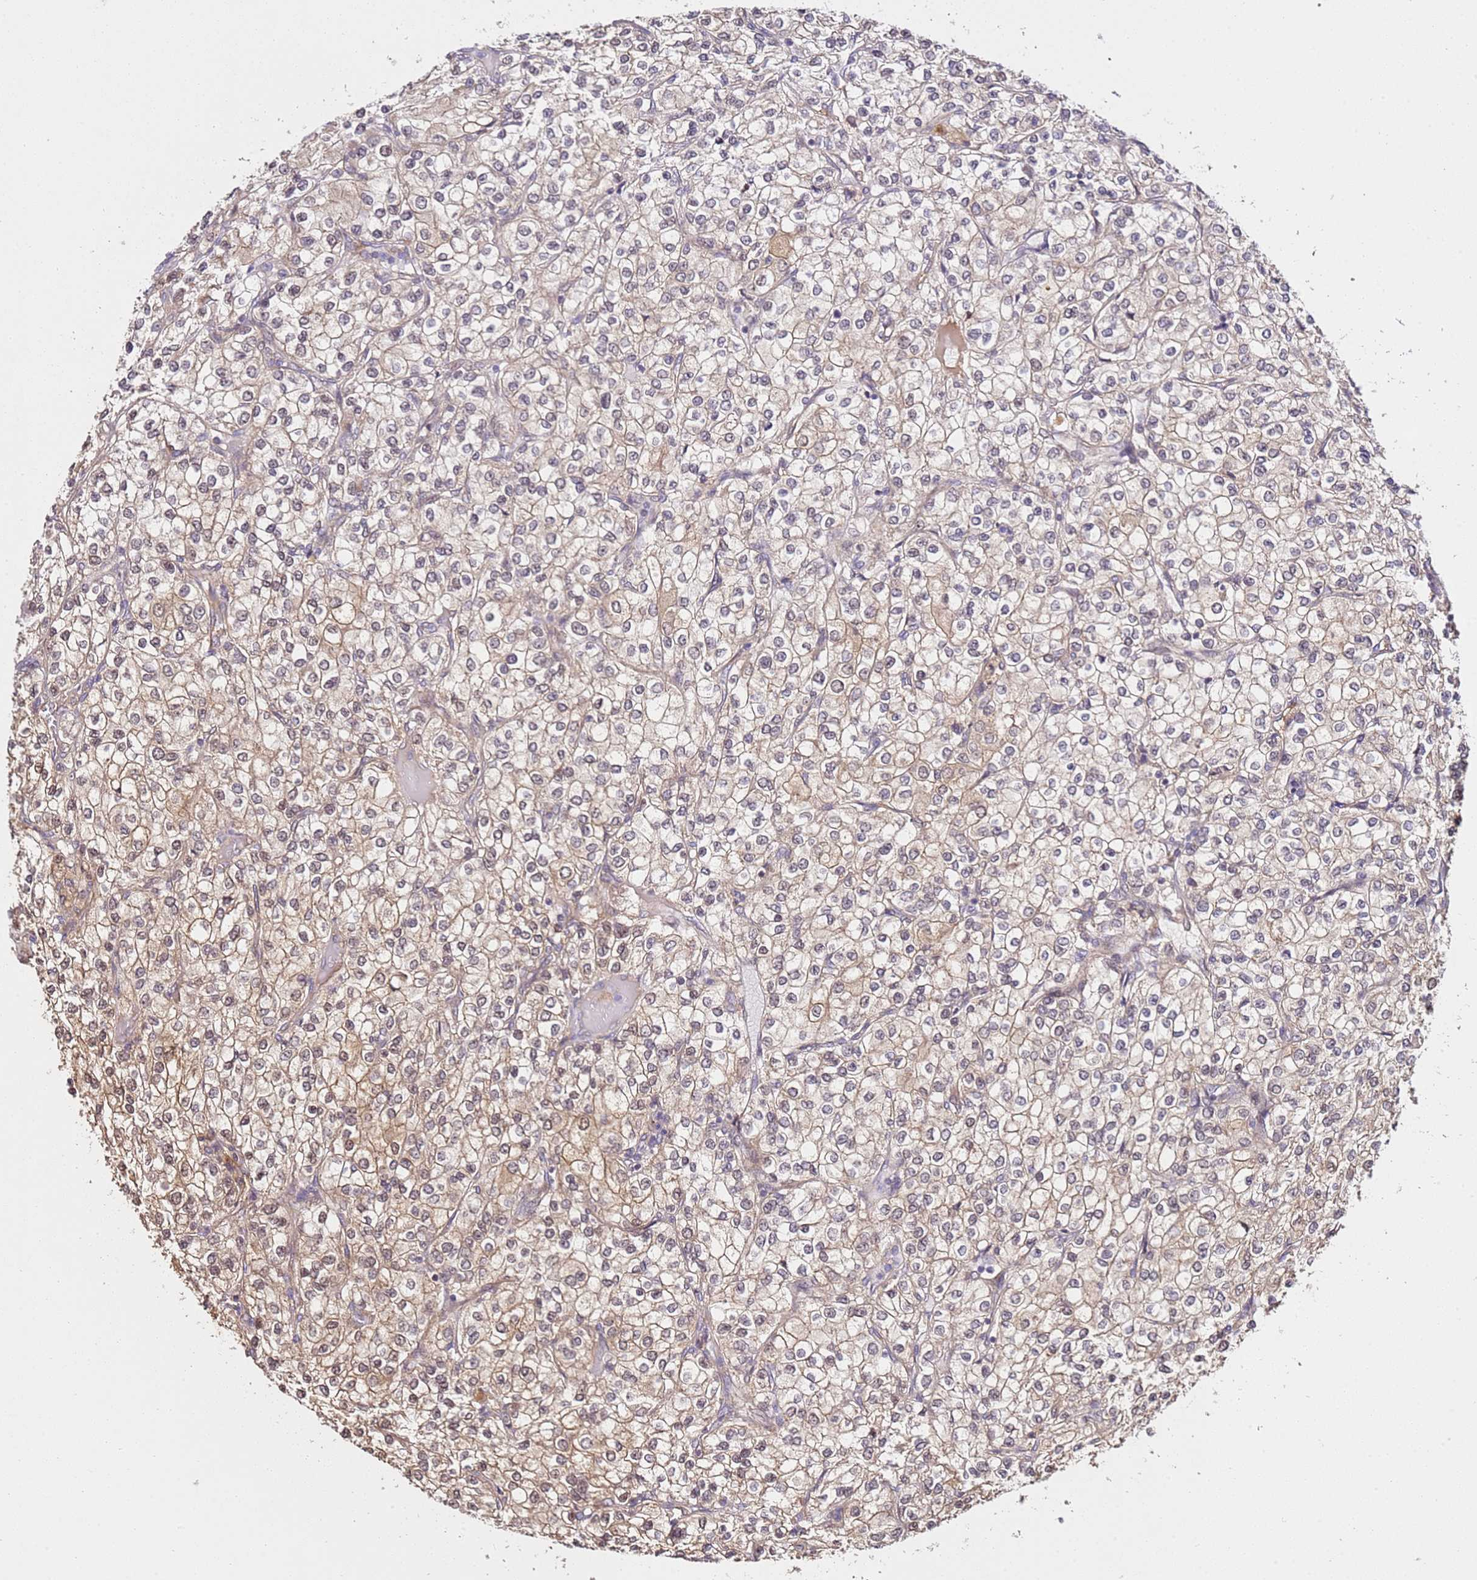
{"staining": {"intensity": "weak", "quantity": "25%-75%", "location": "cytoplasmic/membranous"}, "tissue": "renal cancer", "cell_type": "Tumor cells", "image_type": "cancer", "snomed": [{"axis": "morphology", "description": "Adenocarcinoma, NOS"}, {"axis": "topography", "description": "Kidney"}], "caption": "This photomicrograph reveals immunohistochemistry (IHC) staining of renal cancer (adenocarcinoma), with low weak cytoplasmic/membranous staining in approximately 25%-75% of tumor cells.", "gene": "DDX27", "patient": {"sex": "male", "age": 80}}